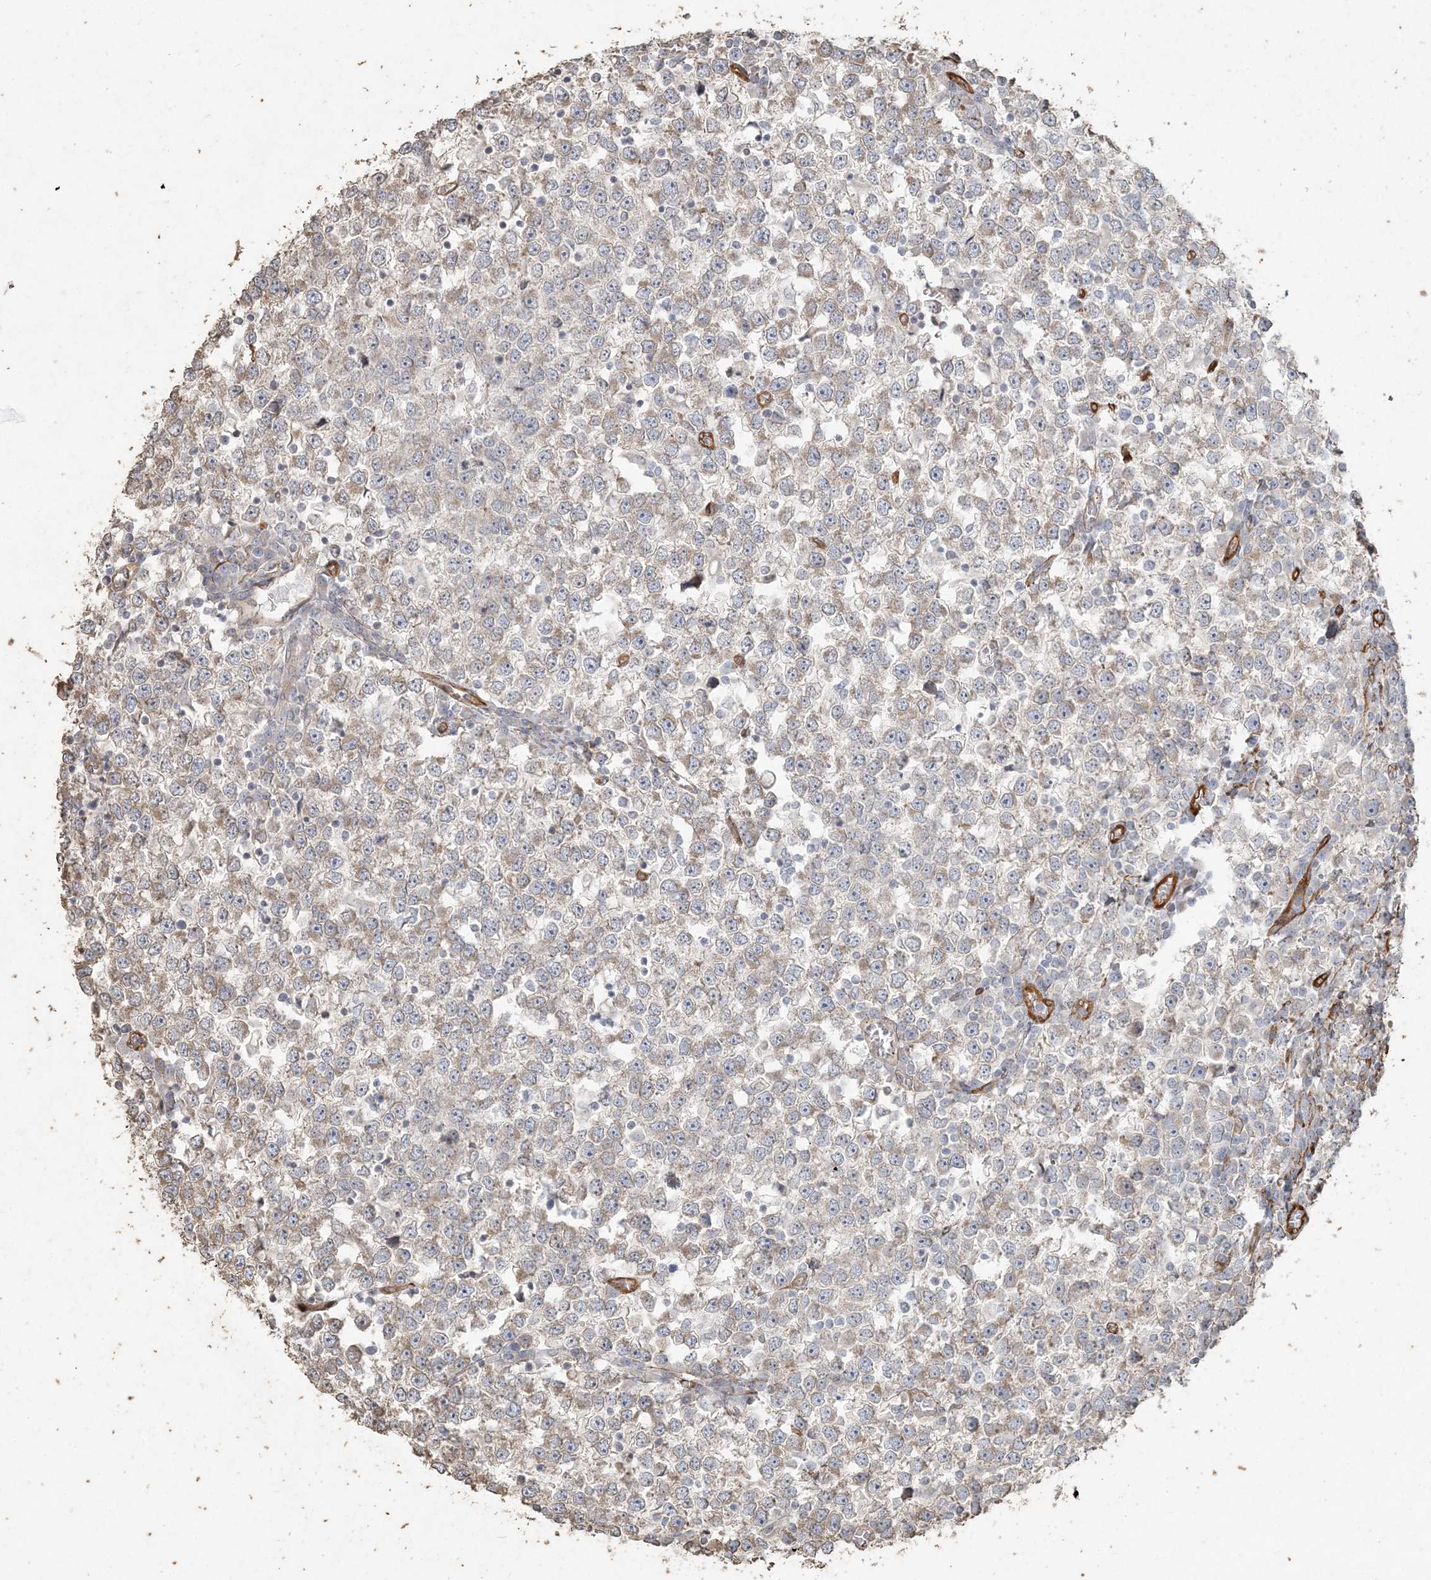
{"staining": {"intensity": "negative", "quantity": "none", "location": "none"}, "tissue": "testis cancer", "cell_type": "Tumor cells", "image_type": "cancer", "snomed": [{"axis": "morphology", "description": "Seminoma, NOS"}, {"axis": "topography", "description": "Testis"}], "caption": "Tumor cells are negative for protein expression in human testis cancer.", "gene": "RNF145", "patient": {"sex": "male", "age": 65}}